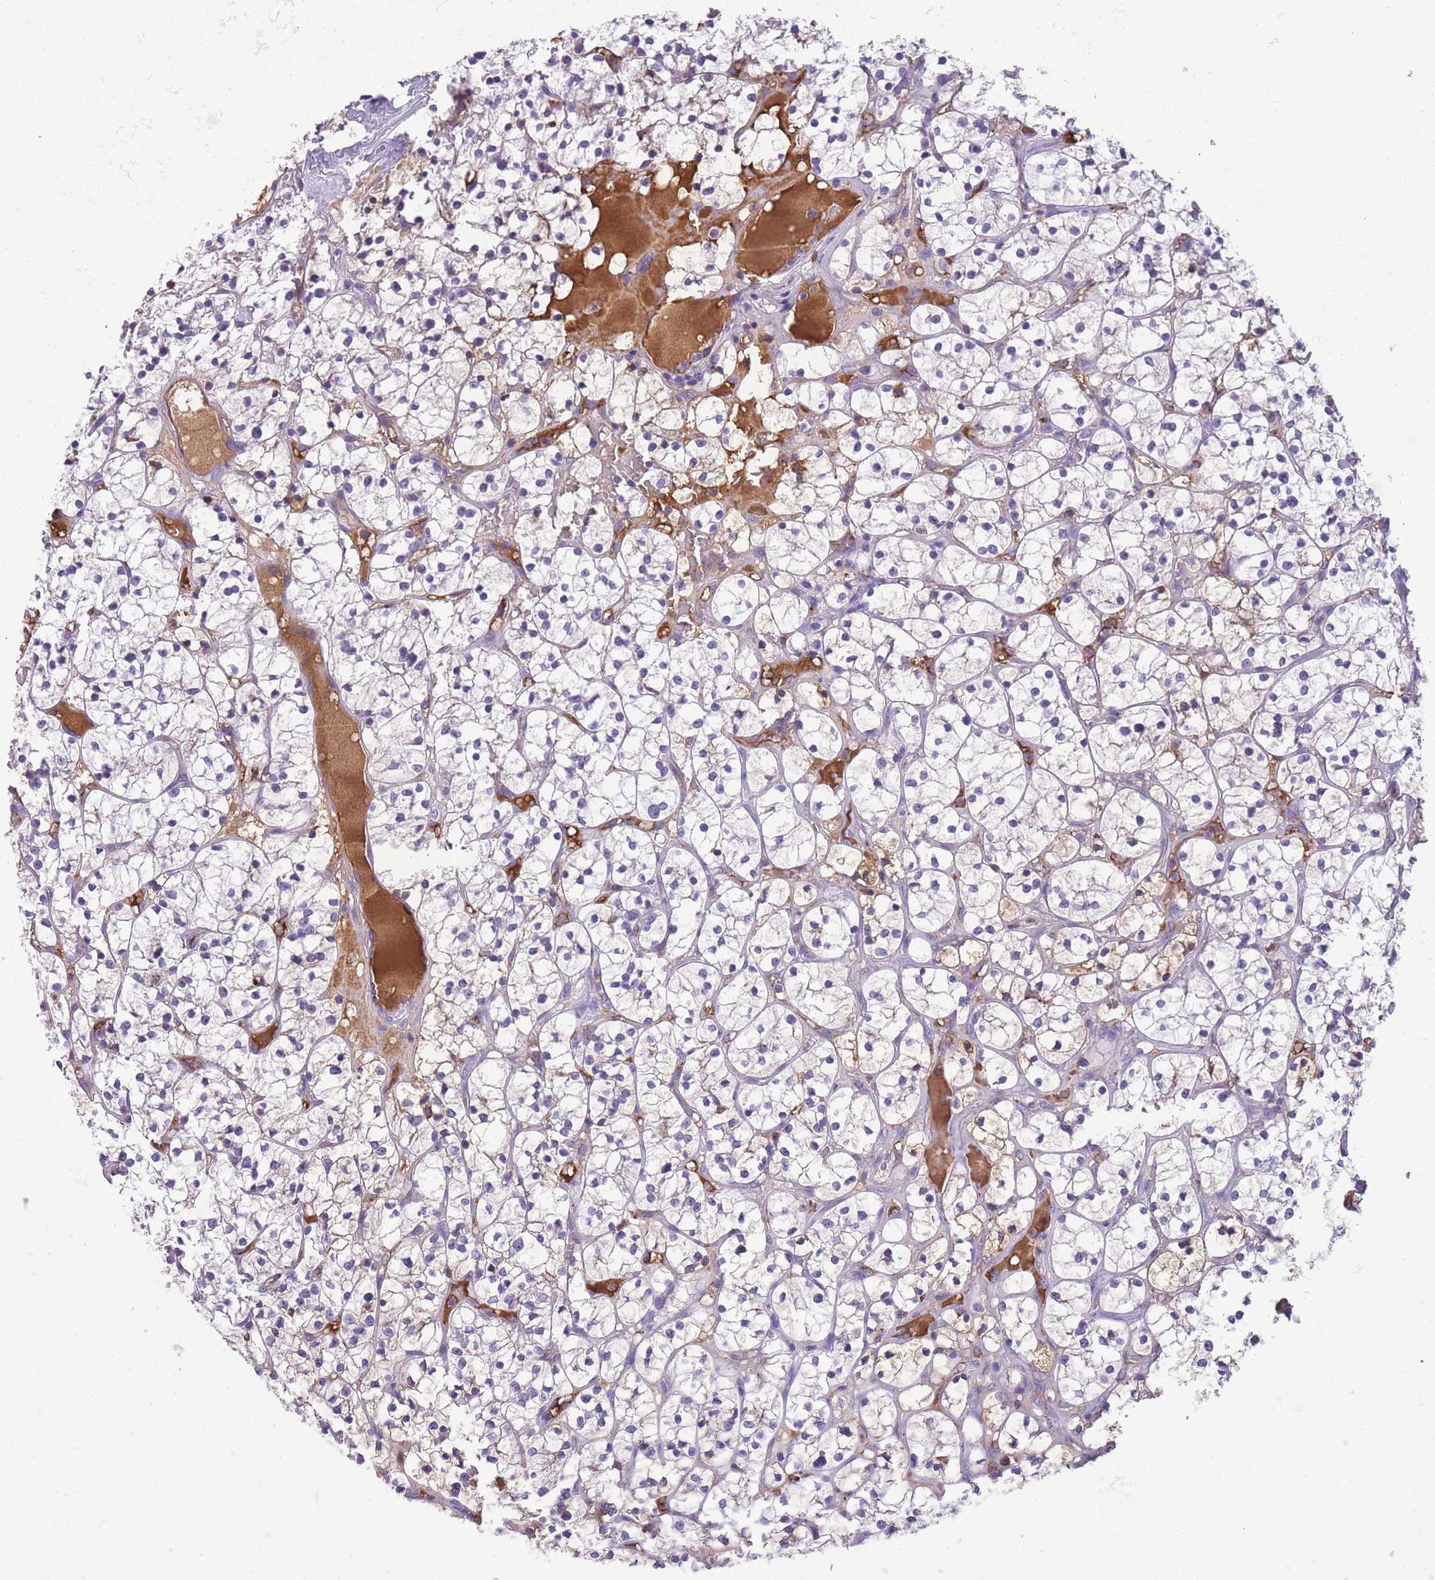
{"staining": {"intensity": "weak", "quantity": "<25%", "location": "cytoplasmic/membranous"}, "tissue": "renal cancer", "cell_type": "Tumor cells", "image_type": "cancer", "snomed": [{"axis": "morphology", "description": "Adenocarcinoma, NOS"}, {"axis": "topography", "description": "Kidney"}], "caption": "Immunohistochemistry (IHC) of human renal cancer shows no positivity in tumor cells.", "gene": "GNAT1", "patient": {"sex": "female", "age": 64}}